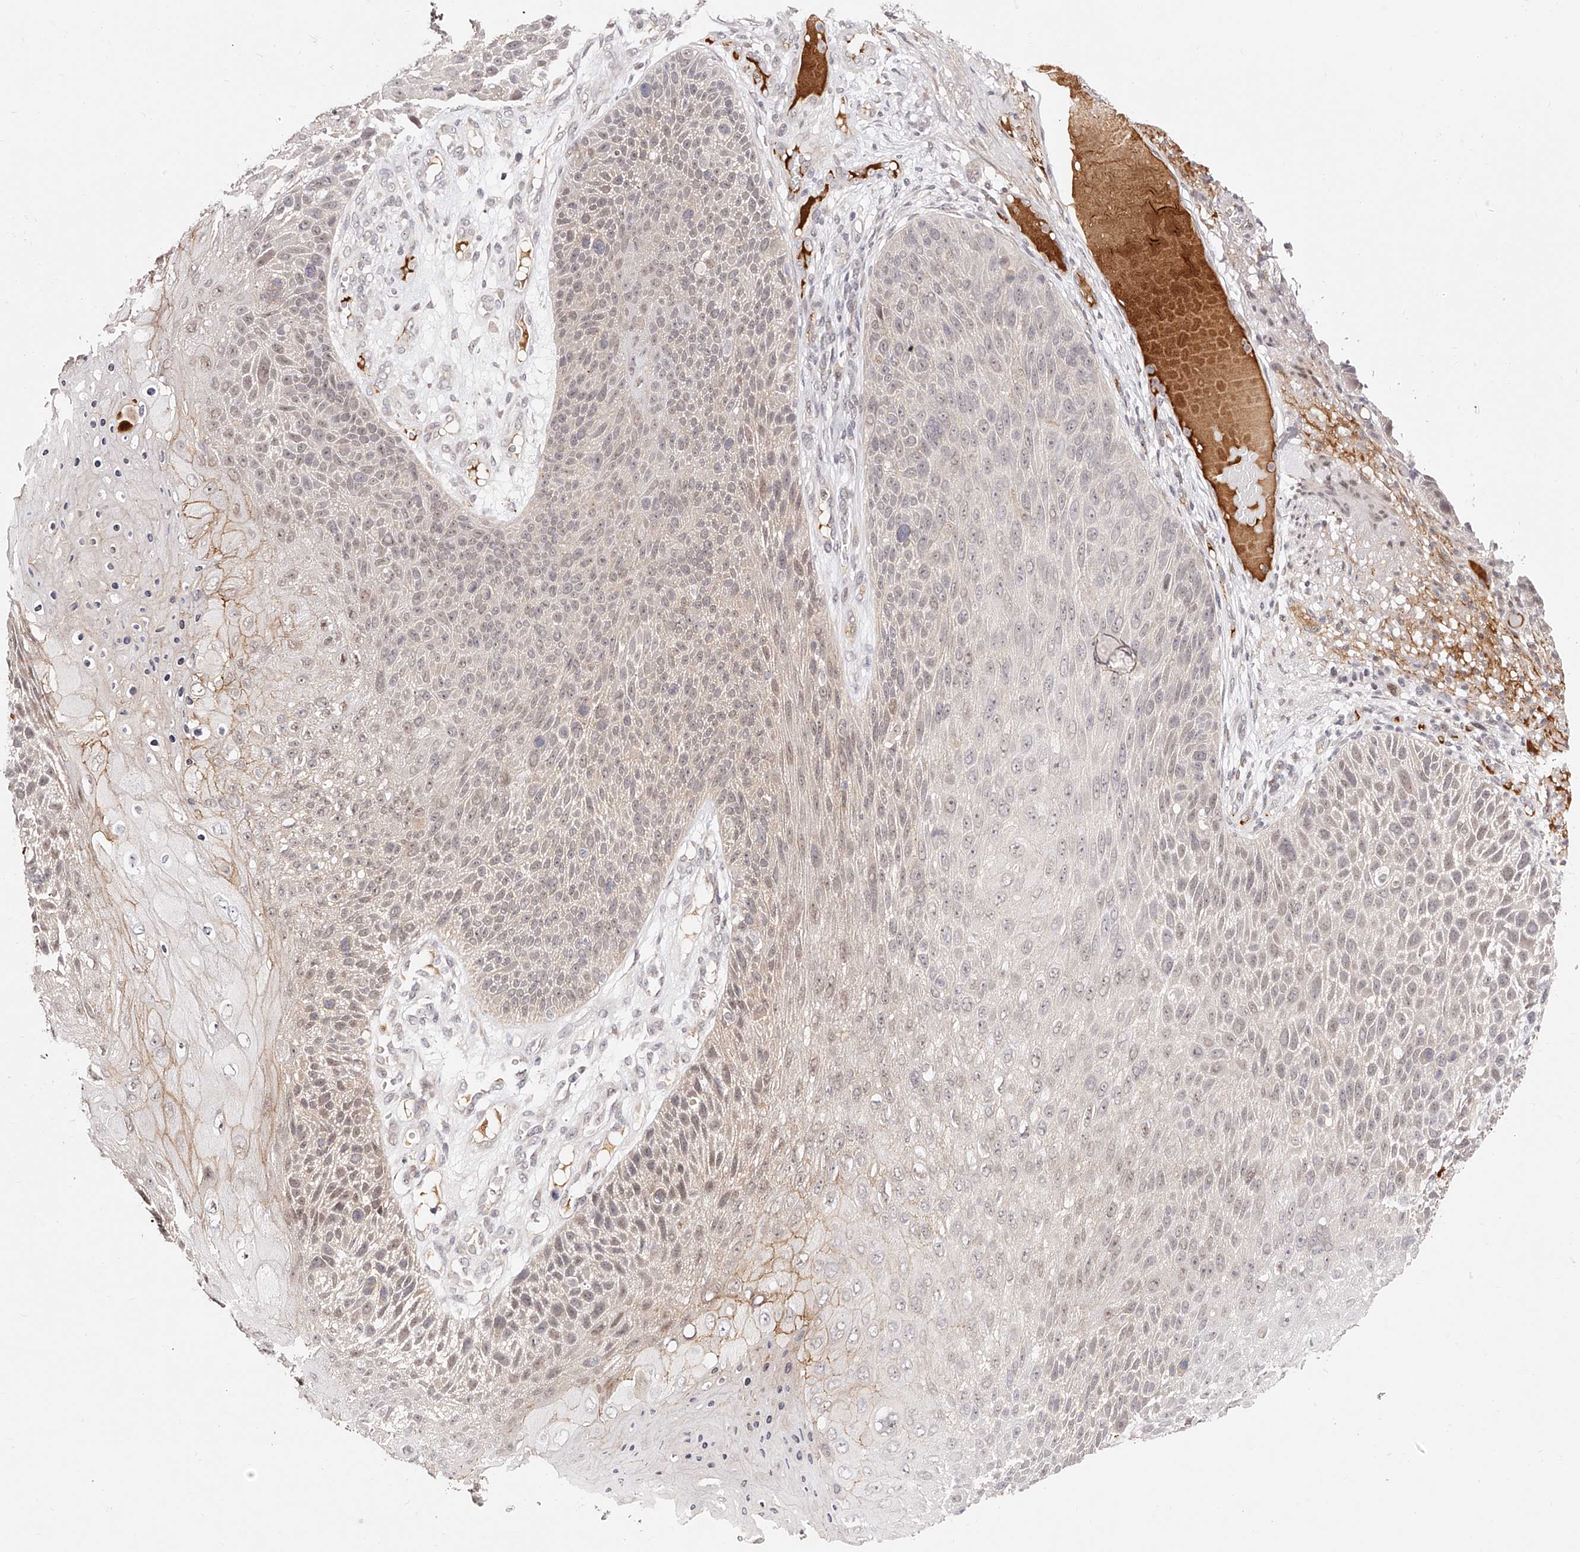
{"staining": {"intensity": "weak", "quantity": "25%-75%", "location": "cytoplasmic/membranous,nuclear"}, "tissue": "skin cancer", "cell_type": "Tumor cells", "image_type": "cancer", "snomed": [{"axis": "morphology", "description": "Squamous cell carcinoma, NOS"}, {"axis": "topography", "description": "Skin"}], "caption": "Skin squamous cell carcinoma stained for a protein displays weak cytoplasmic/membranous and nuclear positivity in tumor cells.", "gene": "USF3", "patient": {"sex": "female", "age": 88}}